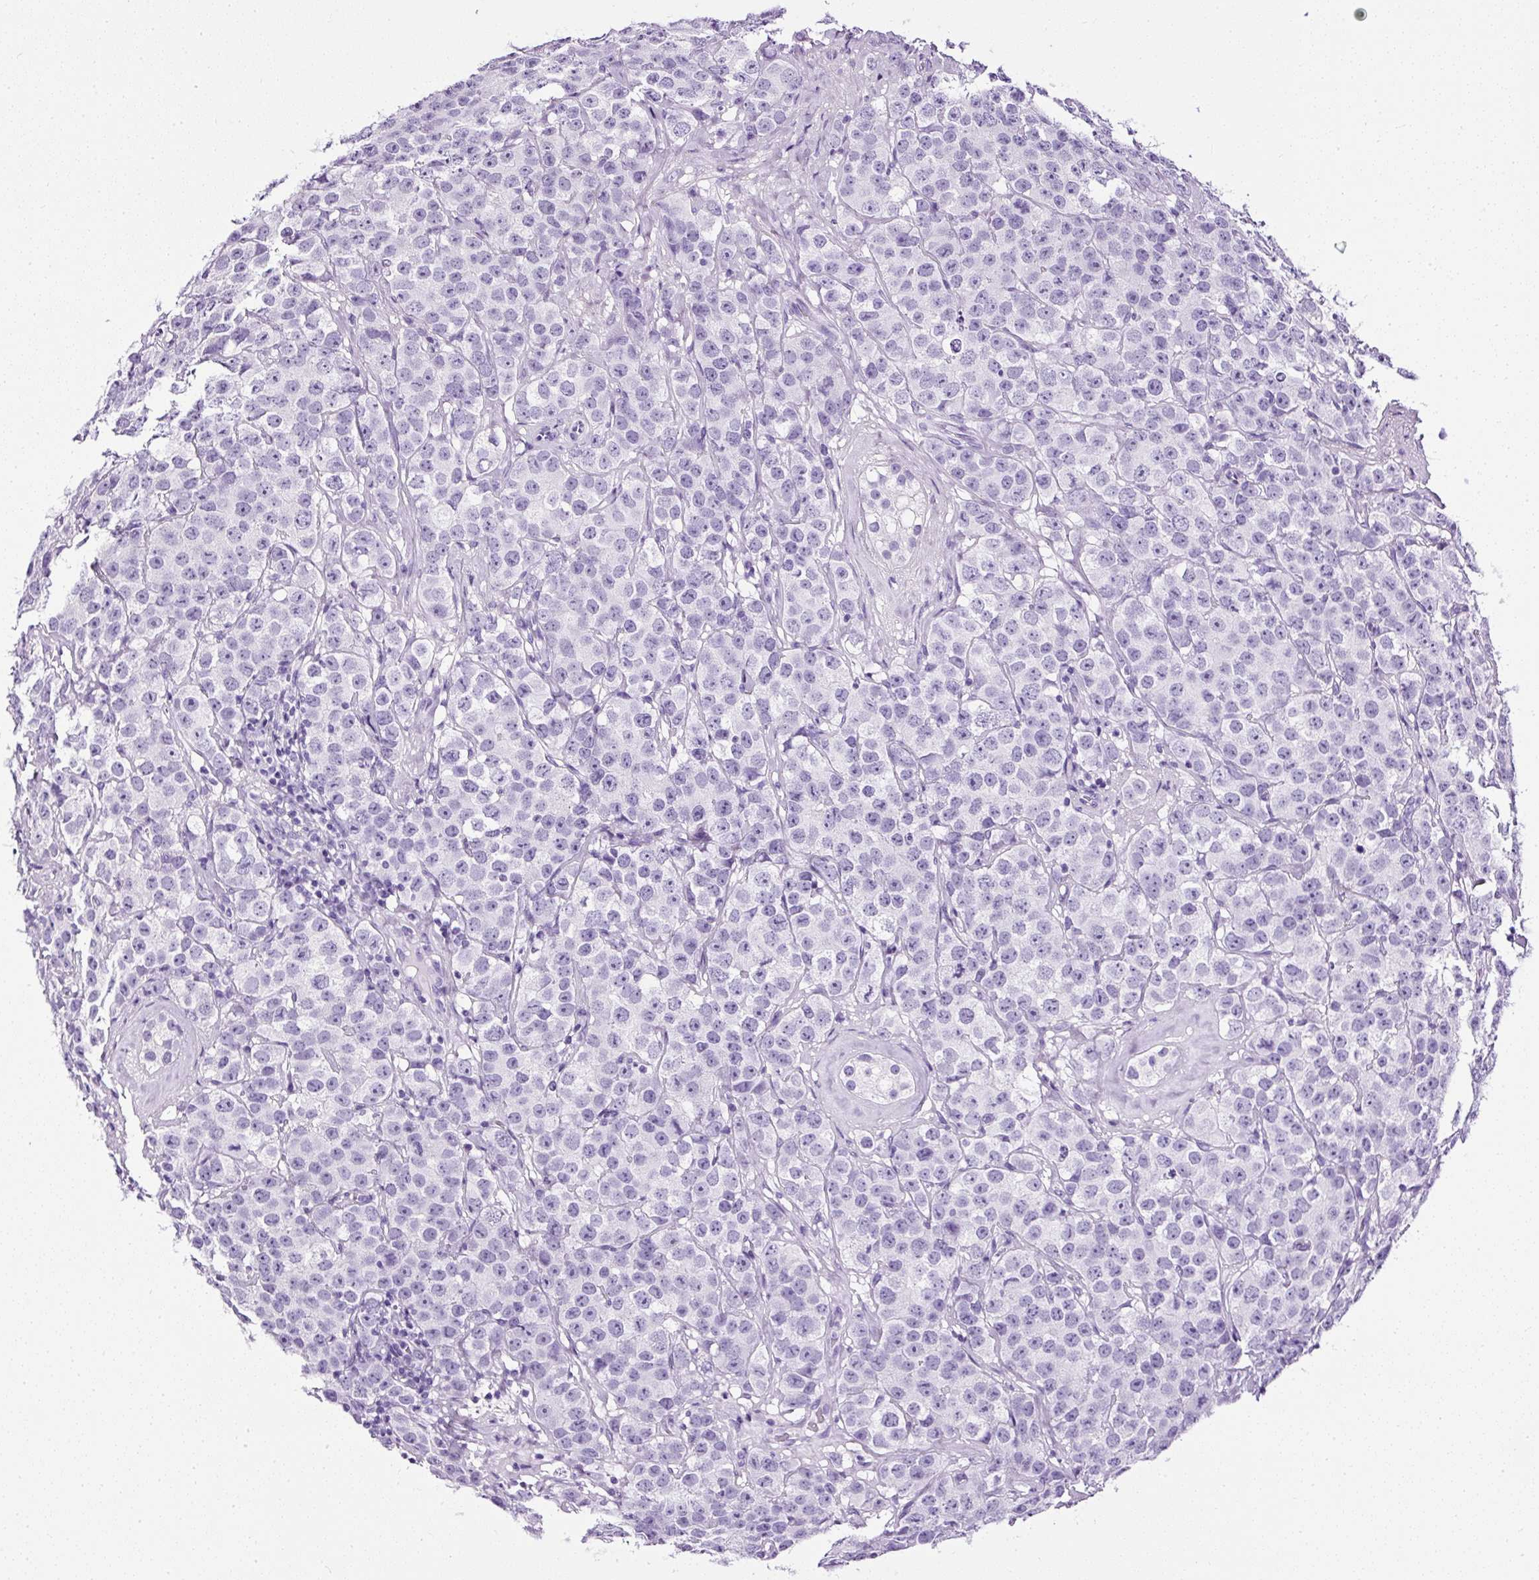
{"staining": {"intensity": "negative", "quantity": "none", "location": "none"}, "tissue": "testis cancer", "cell_type": "Tumor cells", "image_type": "cancer", "snomed": [{"axis": "morphology", "description": "Seminoma, NOS"}, {"axis": "topography", "description": "Testis"}], "caption": "A high-resolution histopathology image shows immunohistochemistry (IHC) staining of testis cancer, which demonstrates no significant positivity in tumor cells.", "gene": "ATP2A1", "patient": {"sex": "male", "age": 28}}